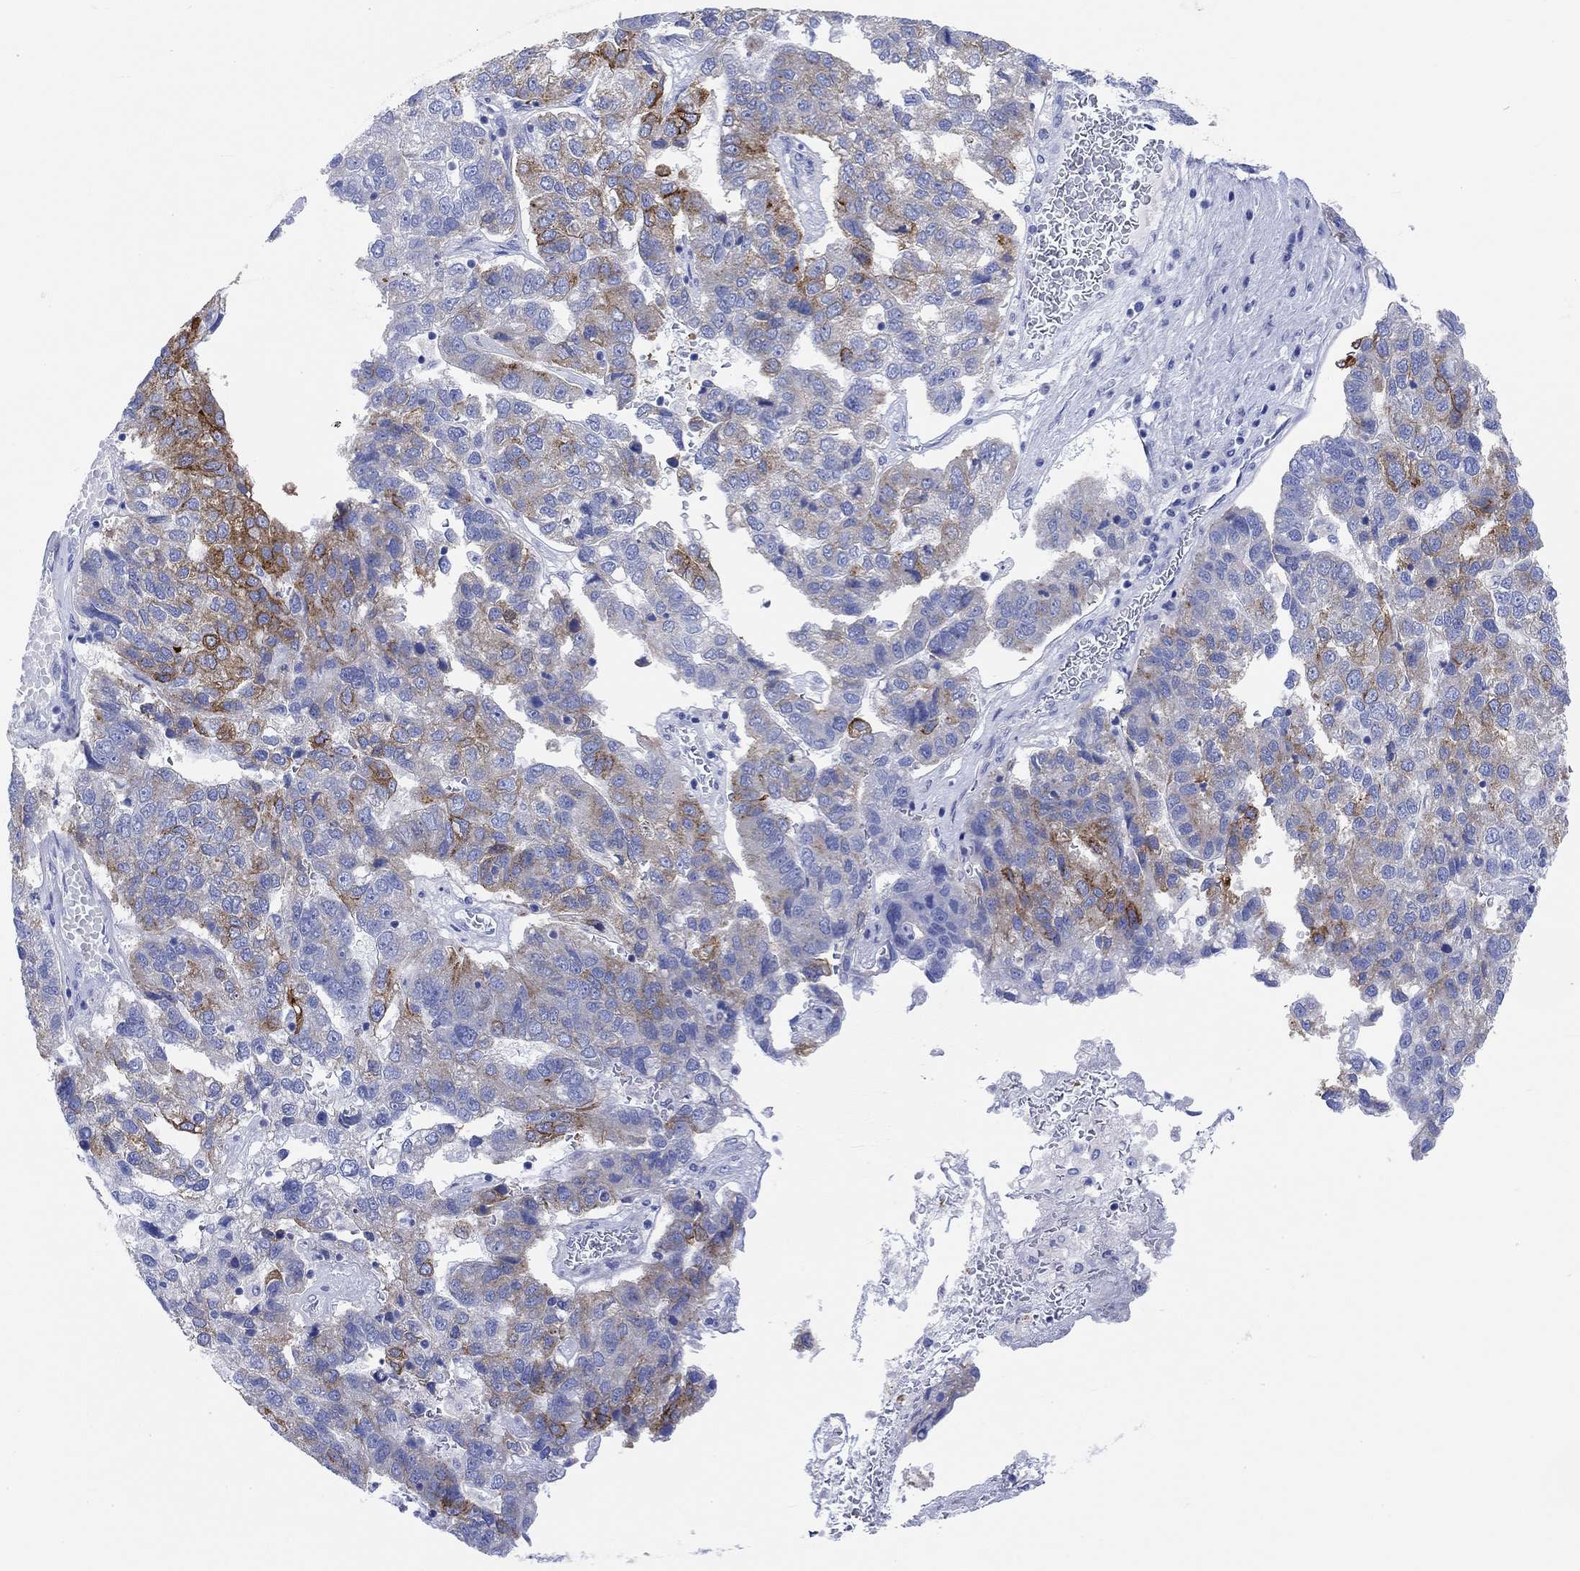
{"staining": {"intensity": "strong", "quantity": "<25%", "location": "cytoplasmic/membranous"}, "tissue": "pancreatic cancer", "cell_type": "Tumor cells", "image_type": "cancer", "snomed": [{"axis": "morphology", "description": "Adenocarcinoma, NOS"}, {"axis": "topography", "description": "Pancreas"}], "caption": "Immunohistochemical staining of human adenocarcinoma (pancreatic) shows medium levels of strong cytoplasmic/membranous expression in about <25% of tumor cells.", "gene": "REEP6", "patient": {"sex": "female", "age": 61}}